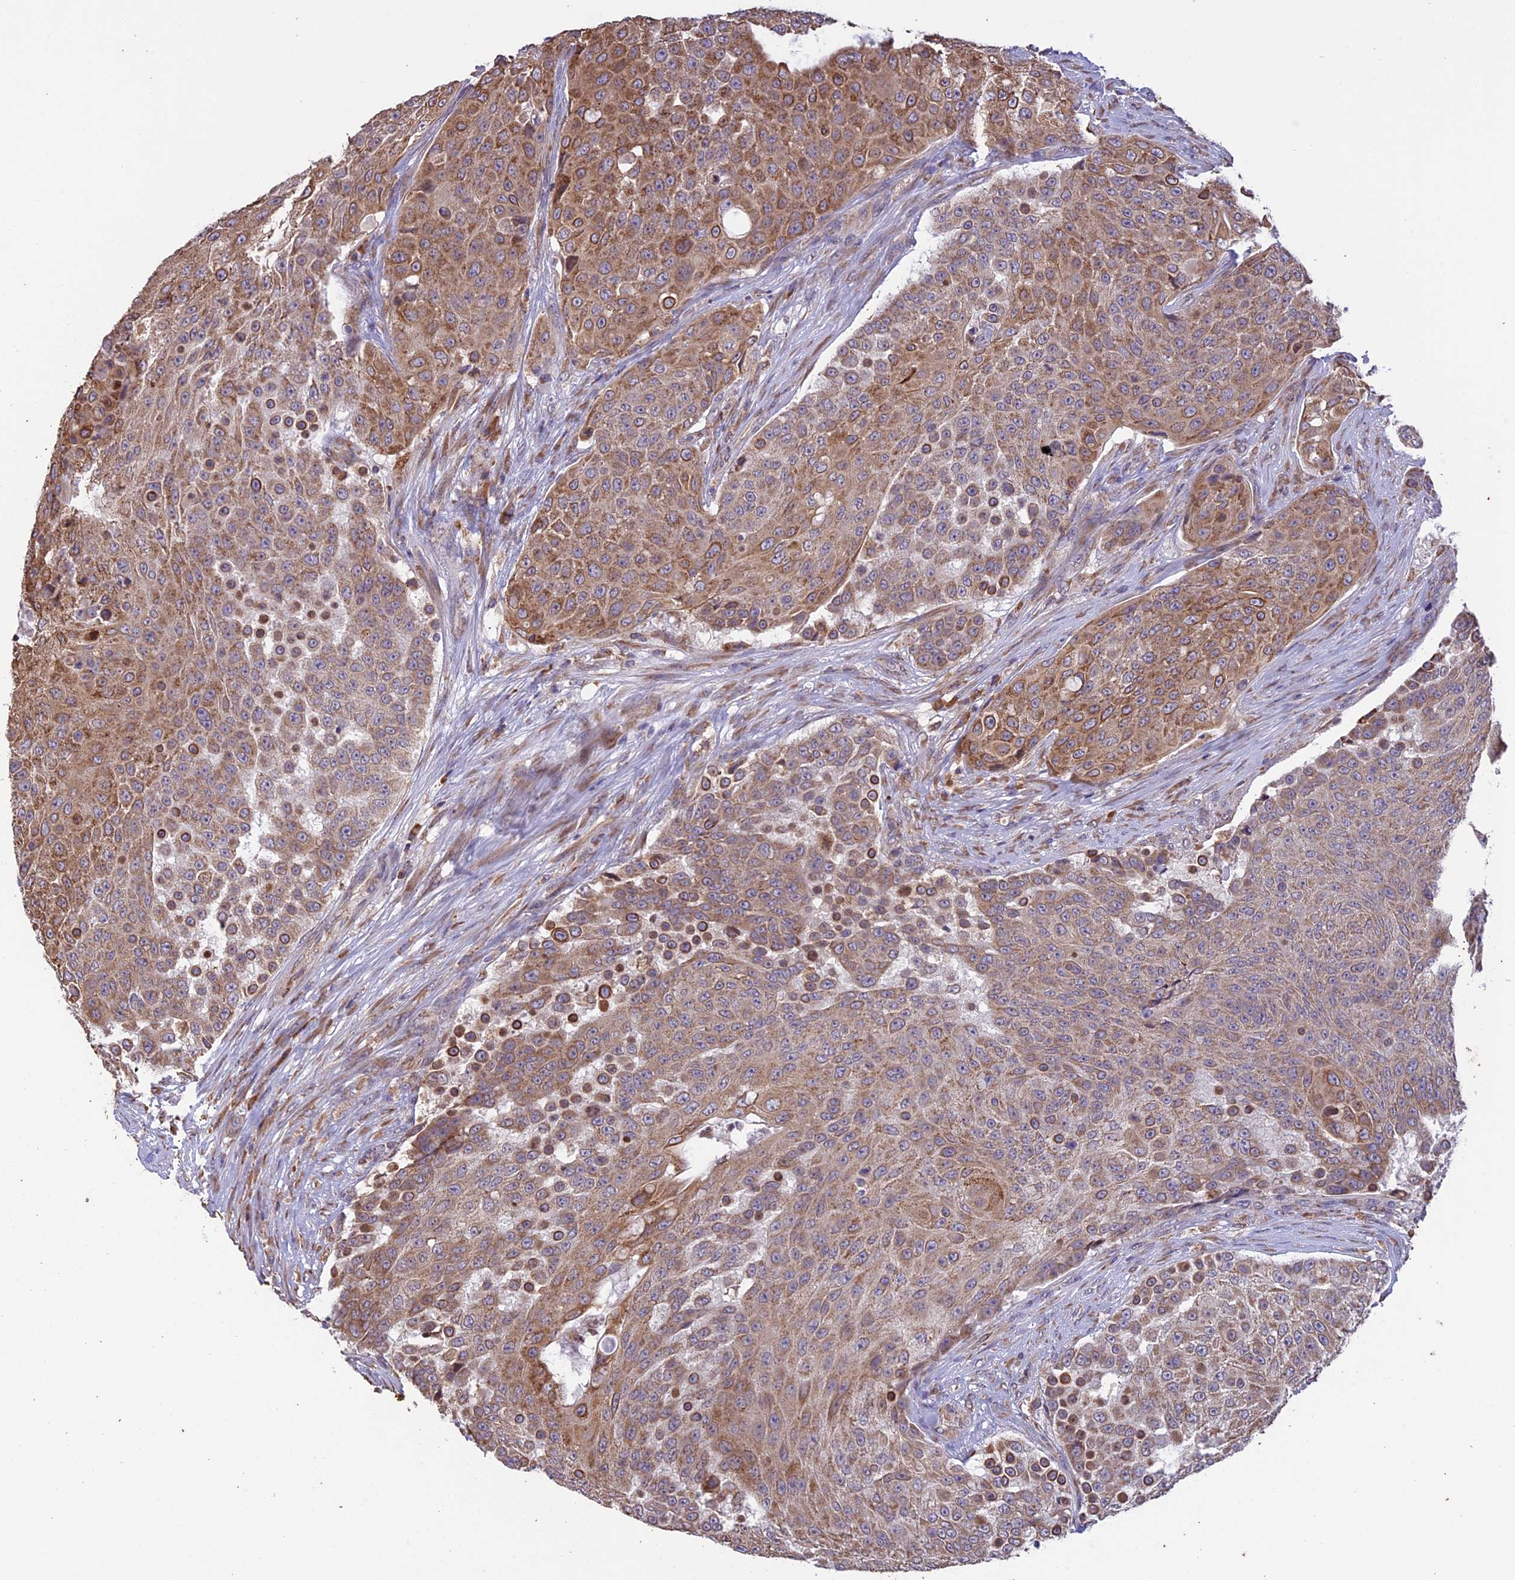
{"staining": {"intensity": "moderate", "quantity": ">75%", "location": "cytoplasmic/membranous"}, "tissue": "urothelial cancer", "cell_type": "Tumor cells", "image_type": "cancer", "snomed": [{"axis": "morphology", "description": "Urothelial carcinoma, High grade"}, {"axis": "topography", "description": "Urinary bladder"}], "caption": "Immunohistochemical staining of human high-grade urothelial carcinoma shows moderate cytoplasmic/membranous protein staining in about >75% of tumor cells. (Stains: DAB in brown, nuclei in blue, Microscopy: brightfield microscopy at high magnification).", "gene": "DMRTA2", "patient": {"sex": "female", "age": 63}}